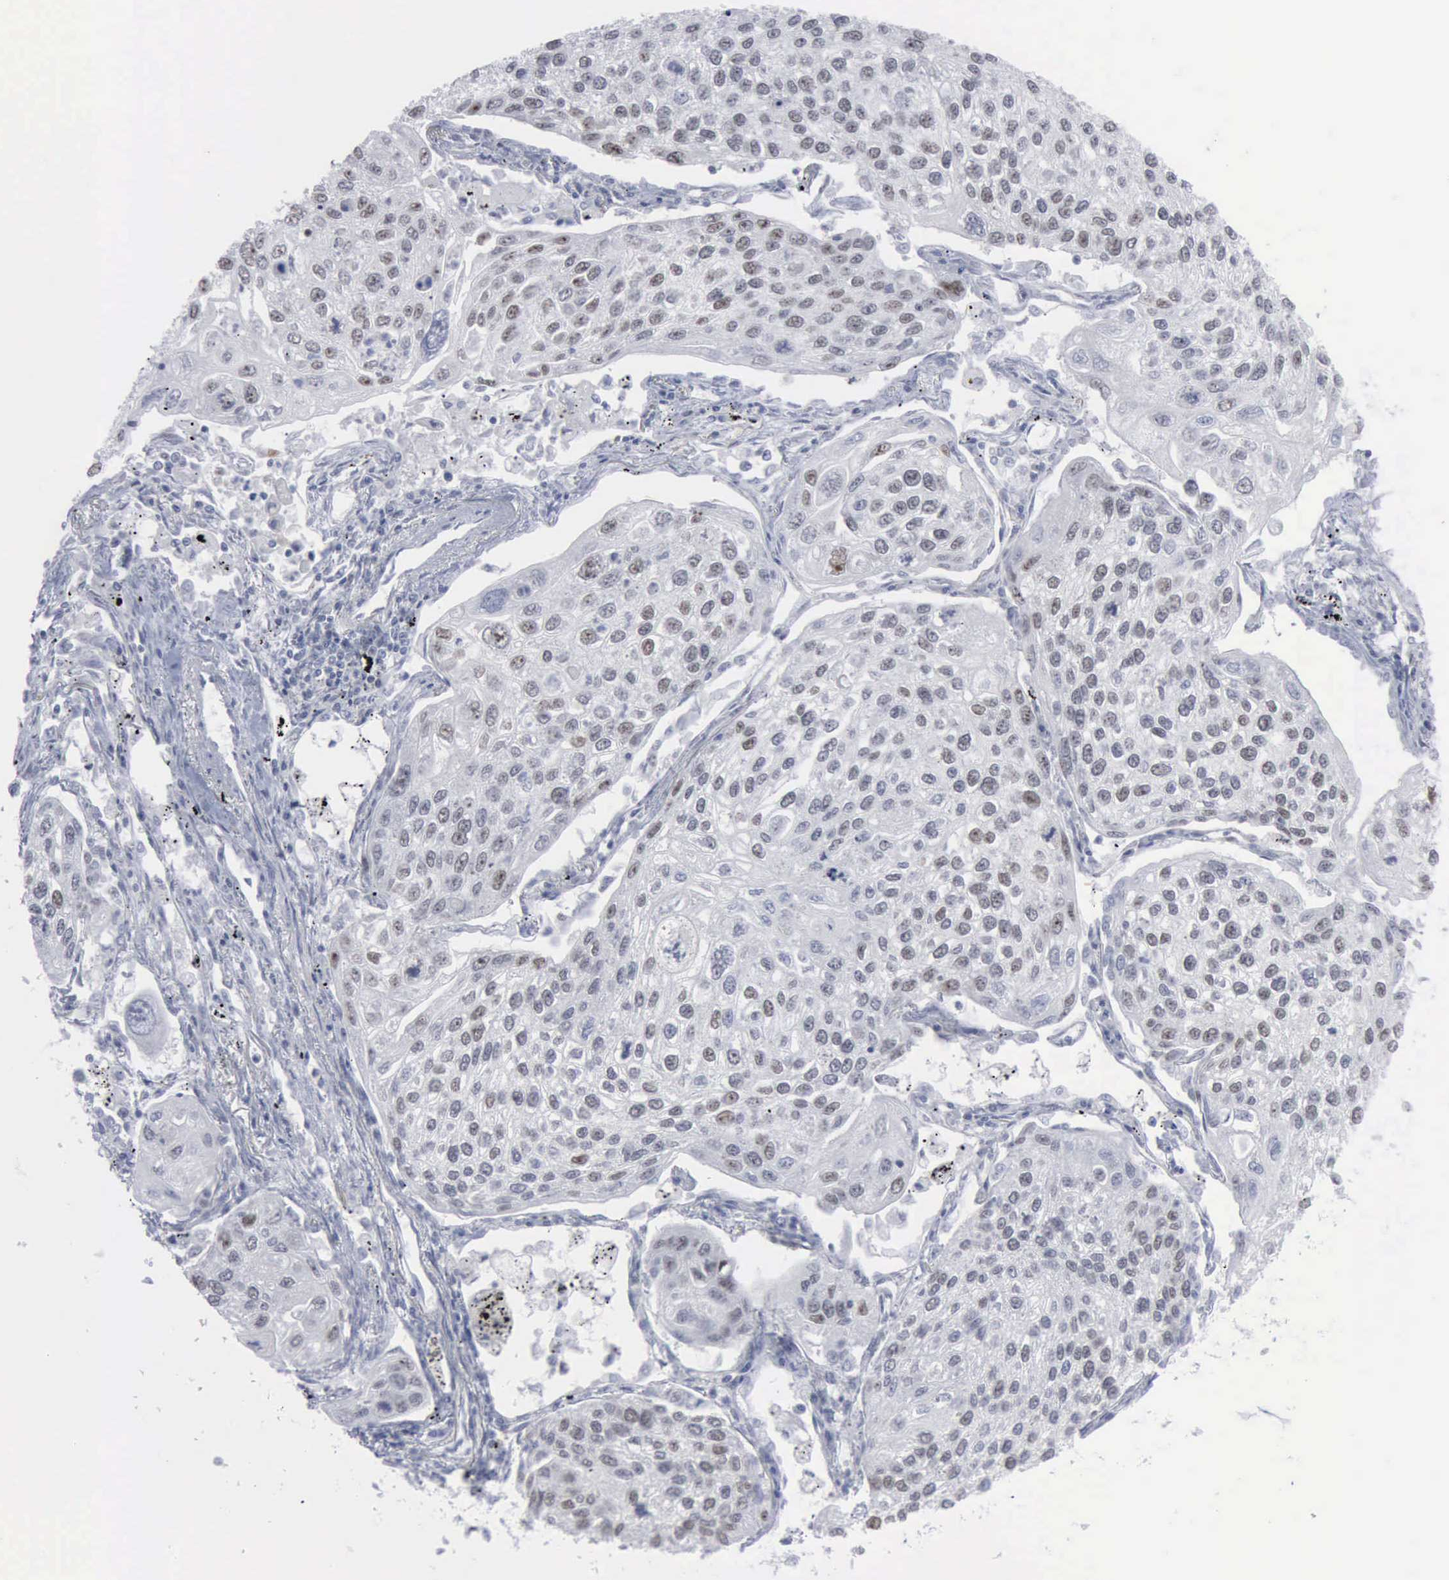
{"staining": {"intensity": "weak", "quantity": "<25%", "location": "nuclear"}, "tissue": "lung cancer", "cell_type": "Tumor cells", "image_type": "cancer", "snomed": [{"axis": "morphology", "description": "Squamous cell carcinoma, NOS"}, {"axis": "topography", "description": "Lung"}], "caption": "IHC of human lung cancer (squamous cell carcinoma) exhibits no expression in tumor cells.", "gene": "MCM5", "patient": {"sex": "male", "age": 75}}